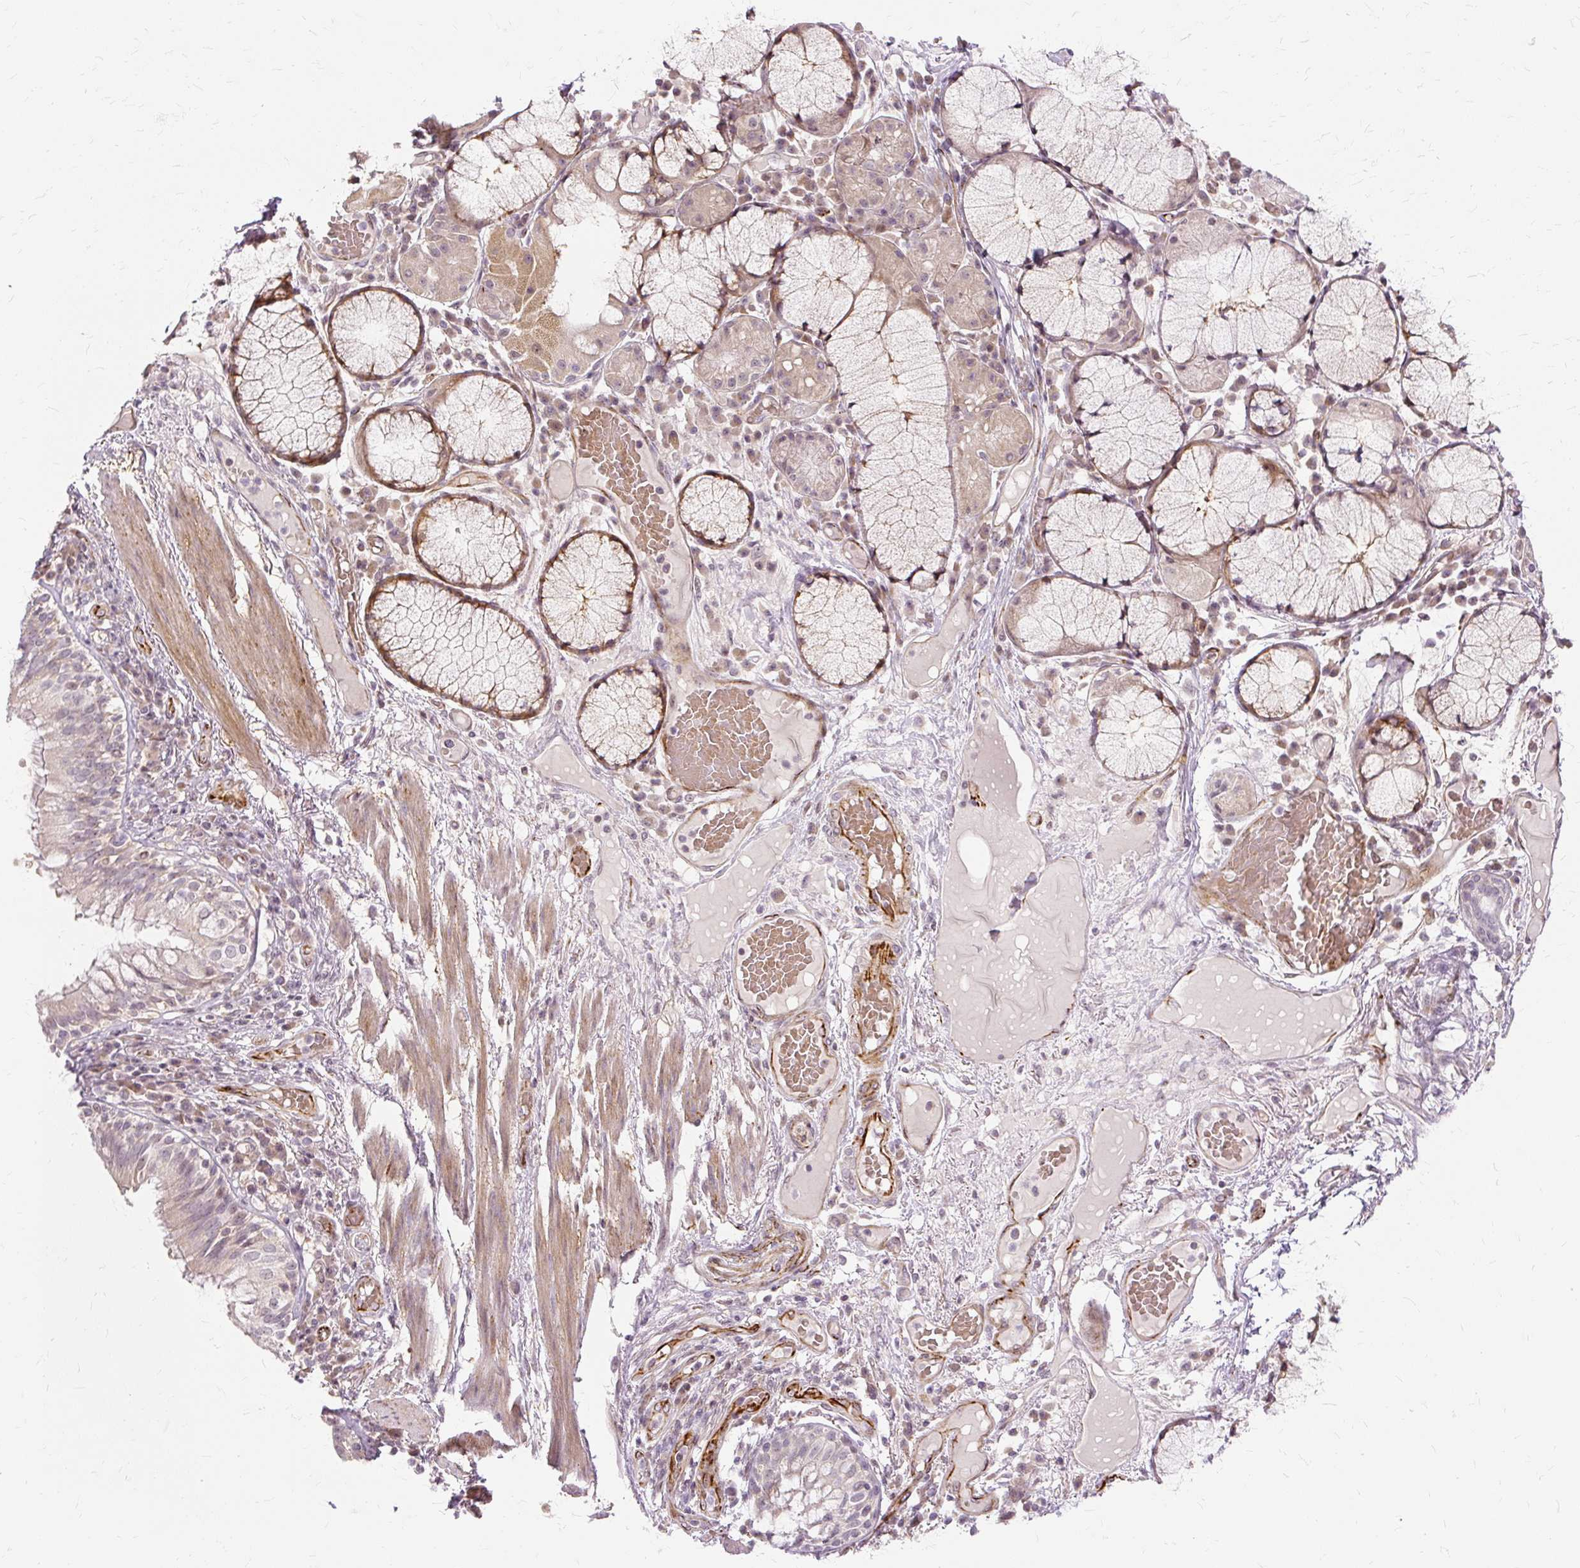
{"staining": {"intensity": "negative", "quantity": "none", "location": "none"}, "tissue": "adipose tissue", "cell_type": "Adipocytes", "image_type": "normal", "snomed": [{"axis": "morphology", "description": "Normal tissue, NOS"}, {"axis": "topography", "description": "Cartilage tissue"}, {"axis": "topography", "description": "Bronchus"}], "caption": "This is a histopathology image of immunohistochemistry (IHC) staining of unremarkable adipose tissue, which shows no staining in adipocytes. (DAB (3,3'-diaminobenzidine) immunohistochemistry (IHC), high magnification).", "gene": "MMACHC", "patient": {"sex": "male", "age": 56}}